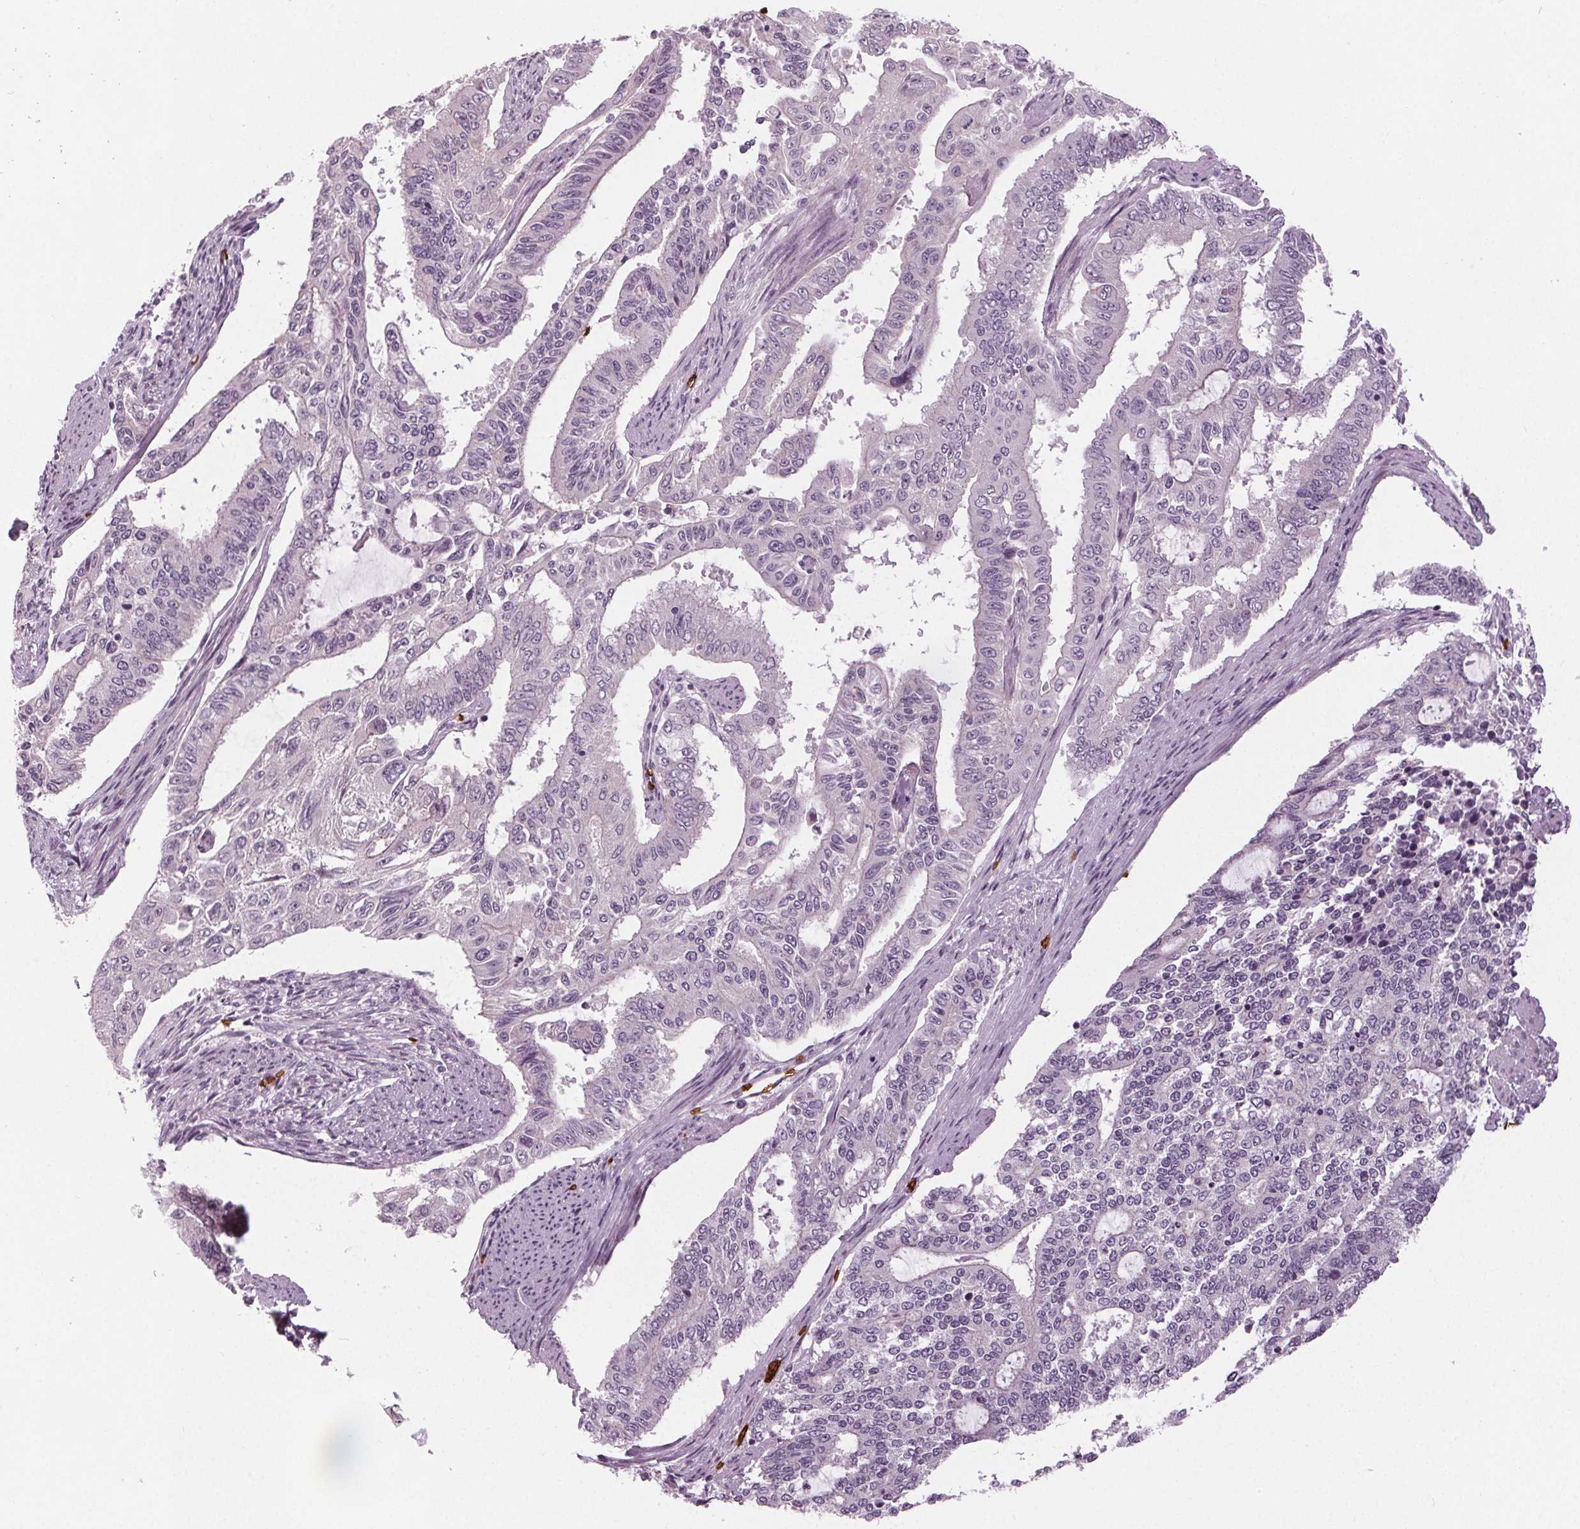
{"staining": {"intensity": "negative", "quantity": "none", "location": "none"}, "tissue": "endometrial cancer", "cell_type": "Tumor cells", "image_type": "cancer", "snomed": [{"axis": "morphology", "description": "Adenocarcinoma, NOS"}, {"axis": "topography", "description": "Uterus"}], "caption": "Immunohistochemical staining of endometrial cancer demonstrates no significant staining in tumor cells.", "gene": "SLC4A1", "patient": {"sex": "female", "age": 59}}